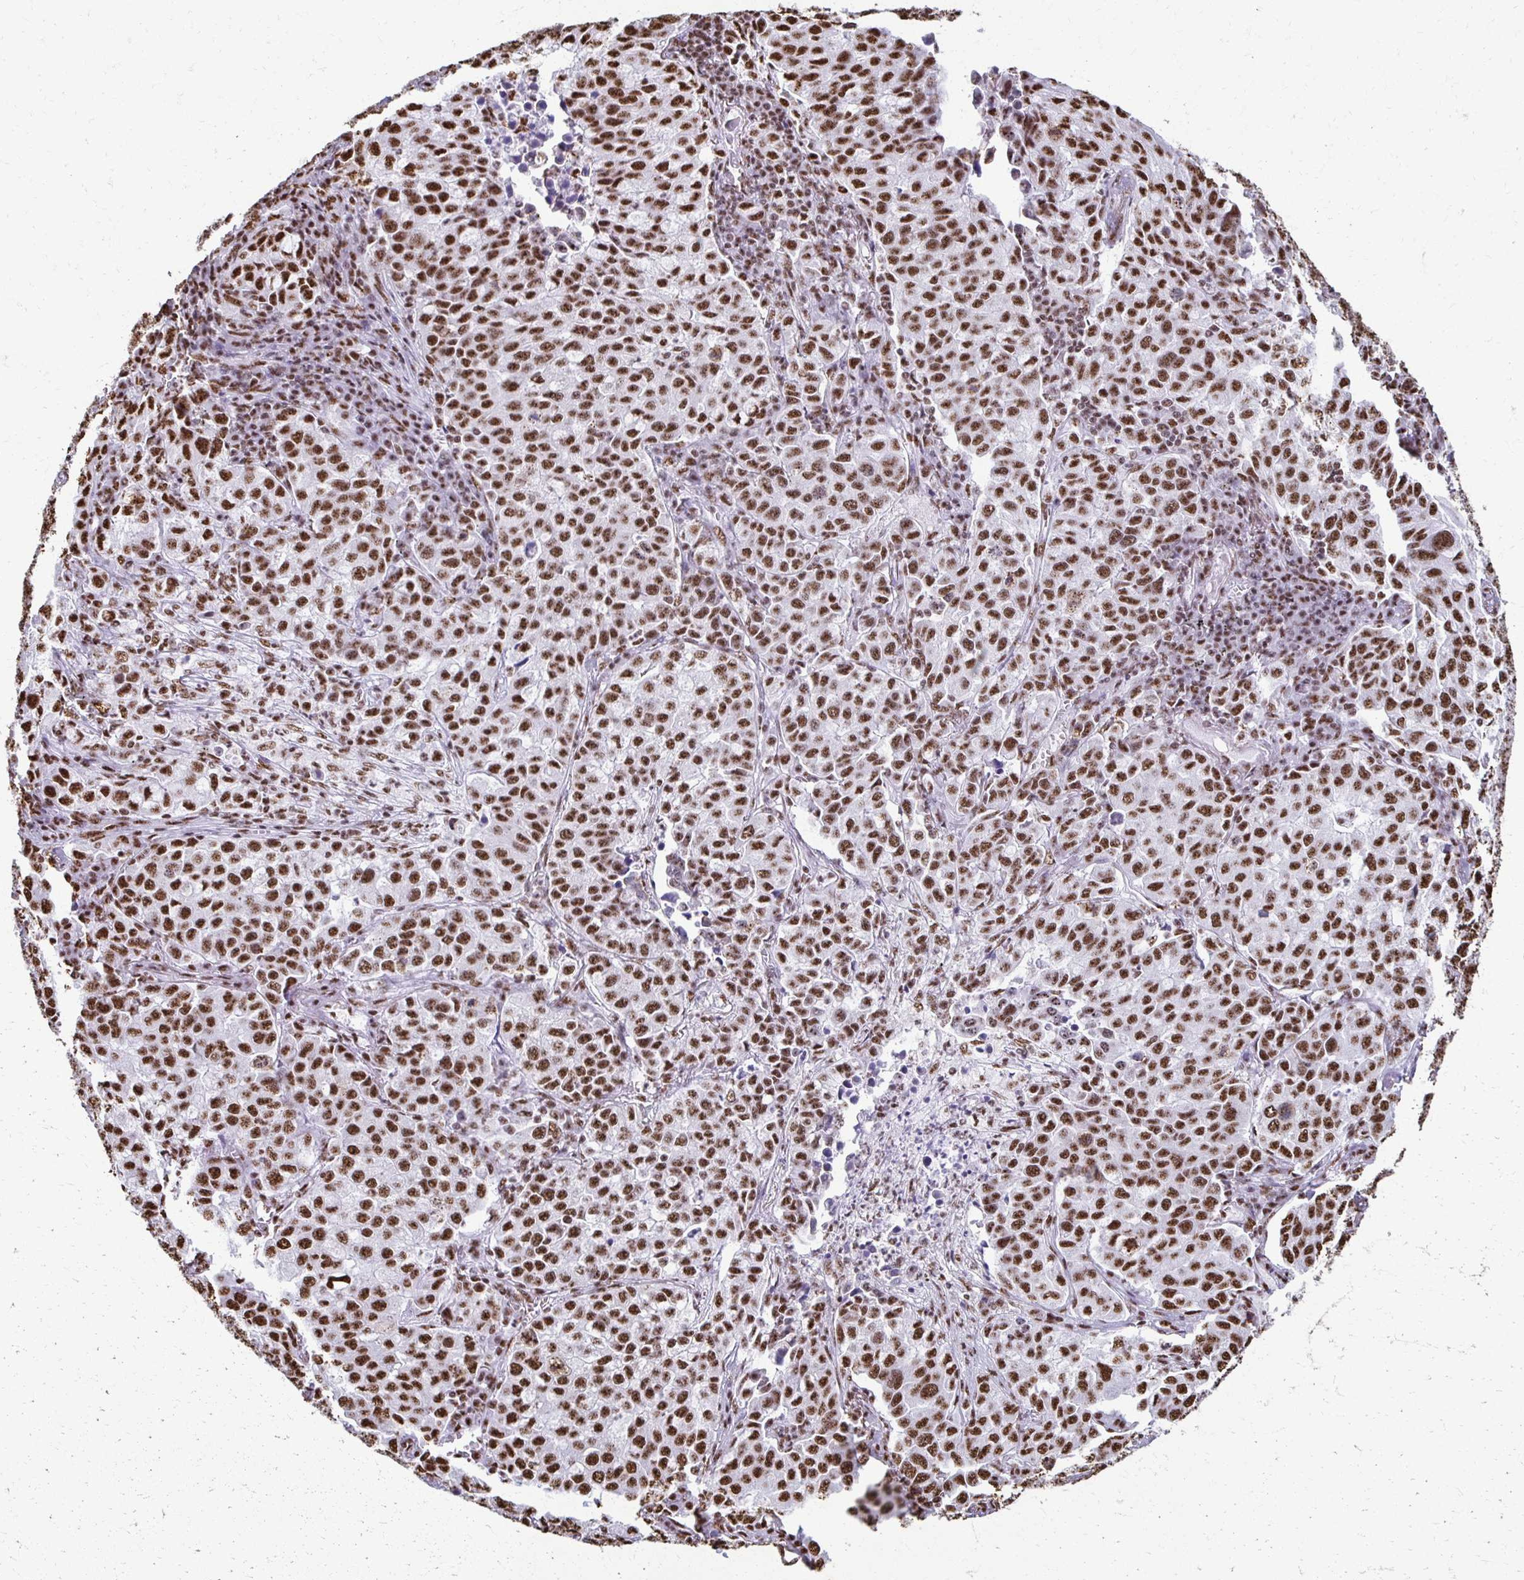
{"staining": {"intensity": "strong", "quantity": ">75%", "location": "nuclear"}, "tissue": "lung cancer", "cell_type": "Tumor cells", "image_type": "cancer", "snomed": [{"axis": "morphology", "description": "Adenocarcinoma, NOS"}, {"axis": "morphology", "description": "Adenocarcinoma, metastatic, NOS"}, {"axis": "topography", "description": "Lymph node"}, {"axis": "topography", "description": "Lung"}], "caption": "Immunohistochemistry (IHC) (DAB) staining of lung cancer (metastatic adenocarcinoma) shows strong nuclear protein expression in about >75% of tumor cells.", "gene": "NONO", "patient": {"sex": "female", "age": 65}}